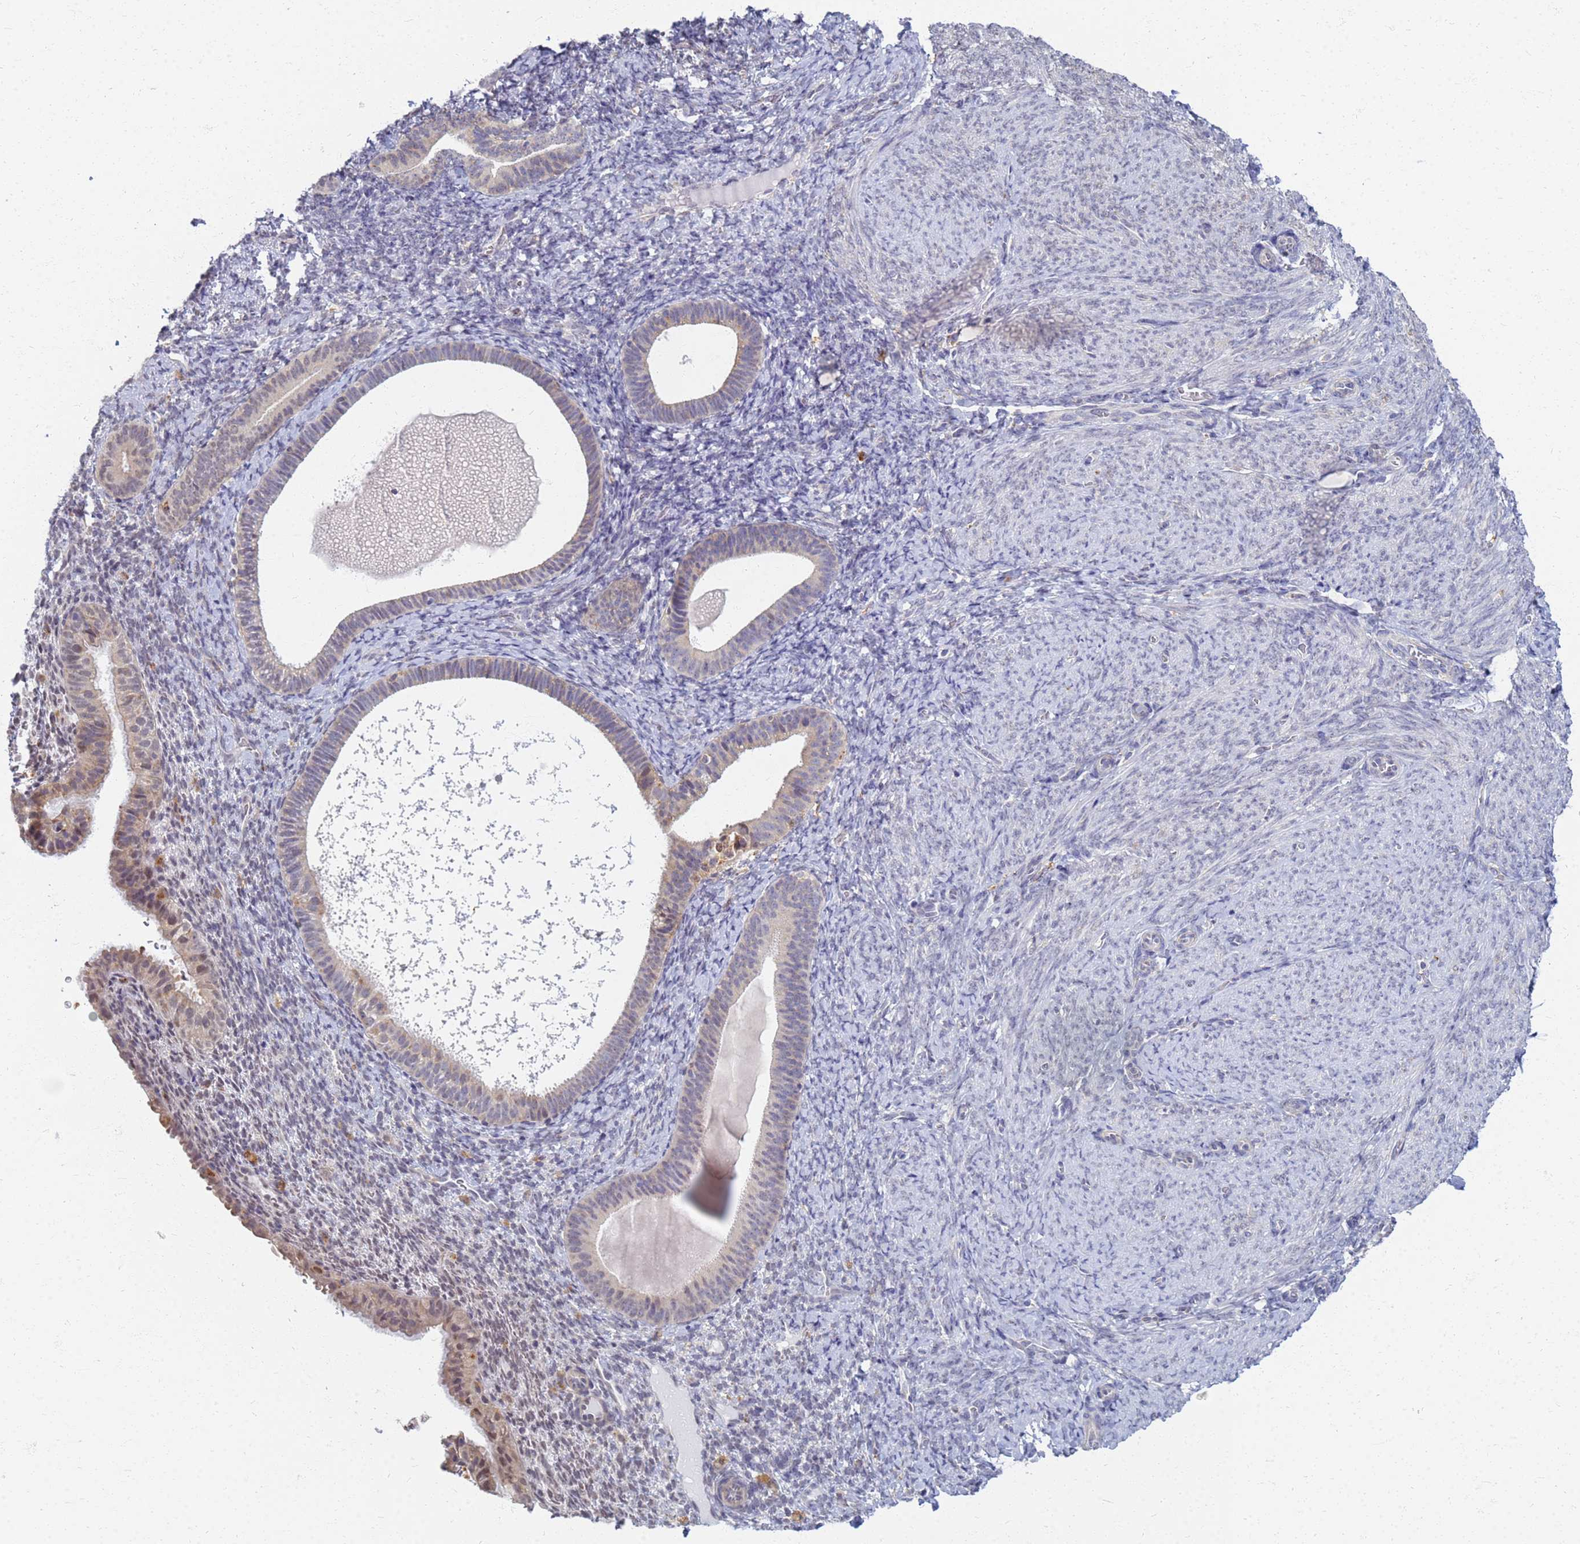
{"staining": {"intensity": "weak", "quantity": "<25%", "location": "cytoplasmic/membranous"}, "tissue": "endometrium", "cell_type": "Cells in endometrial stroma", "image_type": "normal", "snomed": [{"axis": "morphology", "description": "Normal tissue, NOS"}, {"axis": "topography", "description": "Endometrium"}], "caption": "The photomicrograph exhibits no significant staining in cells in endometrial stroma of endometrium.", "gene": "ATP6V1E1", "patient": {"sex": "female", "age": 65}}